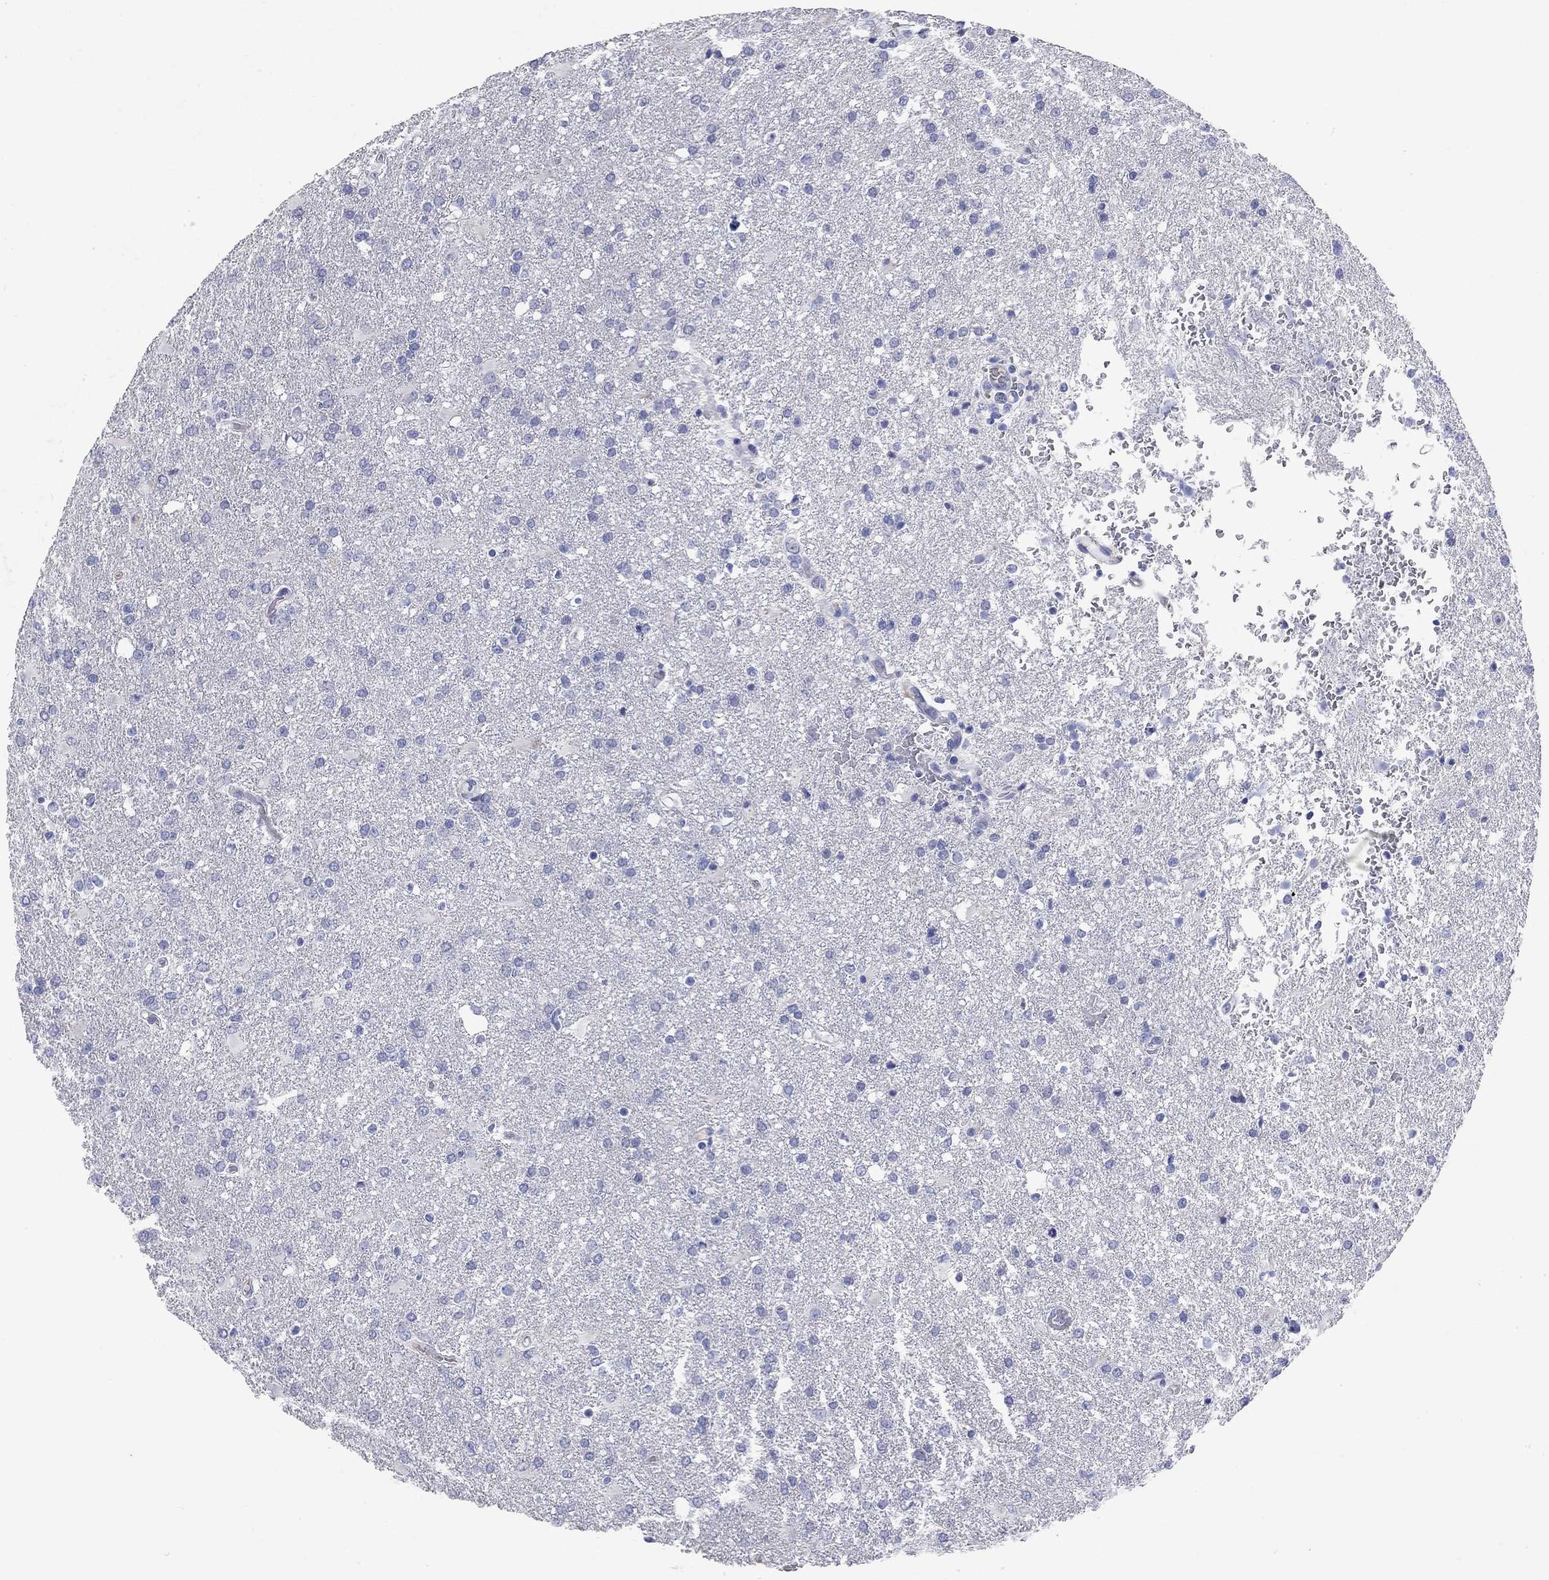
{"staining": {"intensity": "negative", "quantity": "none", "location": "none"}, "tissue": "glioma", "cell_type": "Tumor cells", "image_type": "cancer", "snomed": [{"axis": "morphology", "description": "Glioma, malignant, High grade"}, {"axis": "topography", "description": "Brain"}], "caption": "Tumor cells show no significant protein staining in glioma.", "gene": "PHOX2B", "patient": {"sex": "male", "age": 68}}